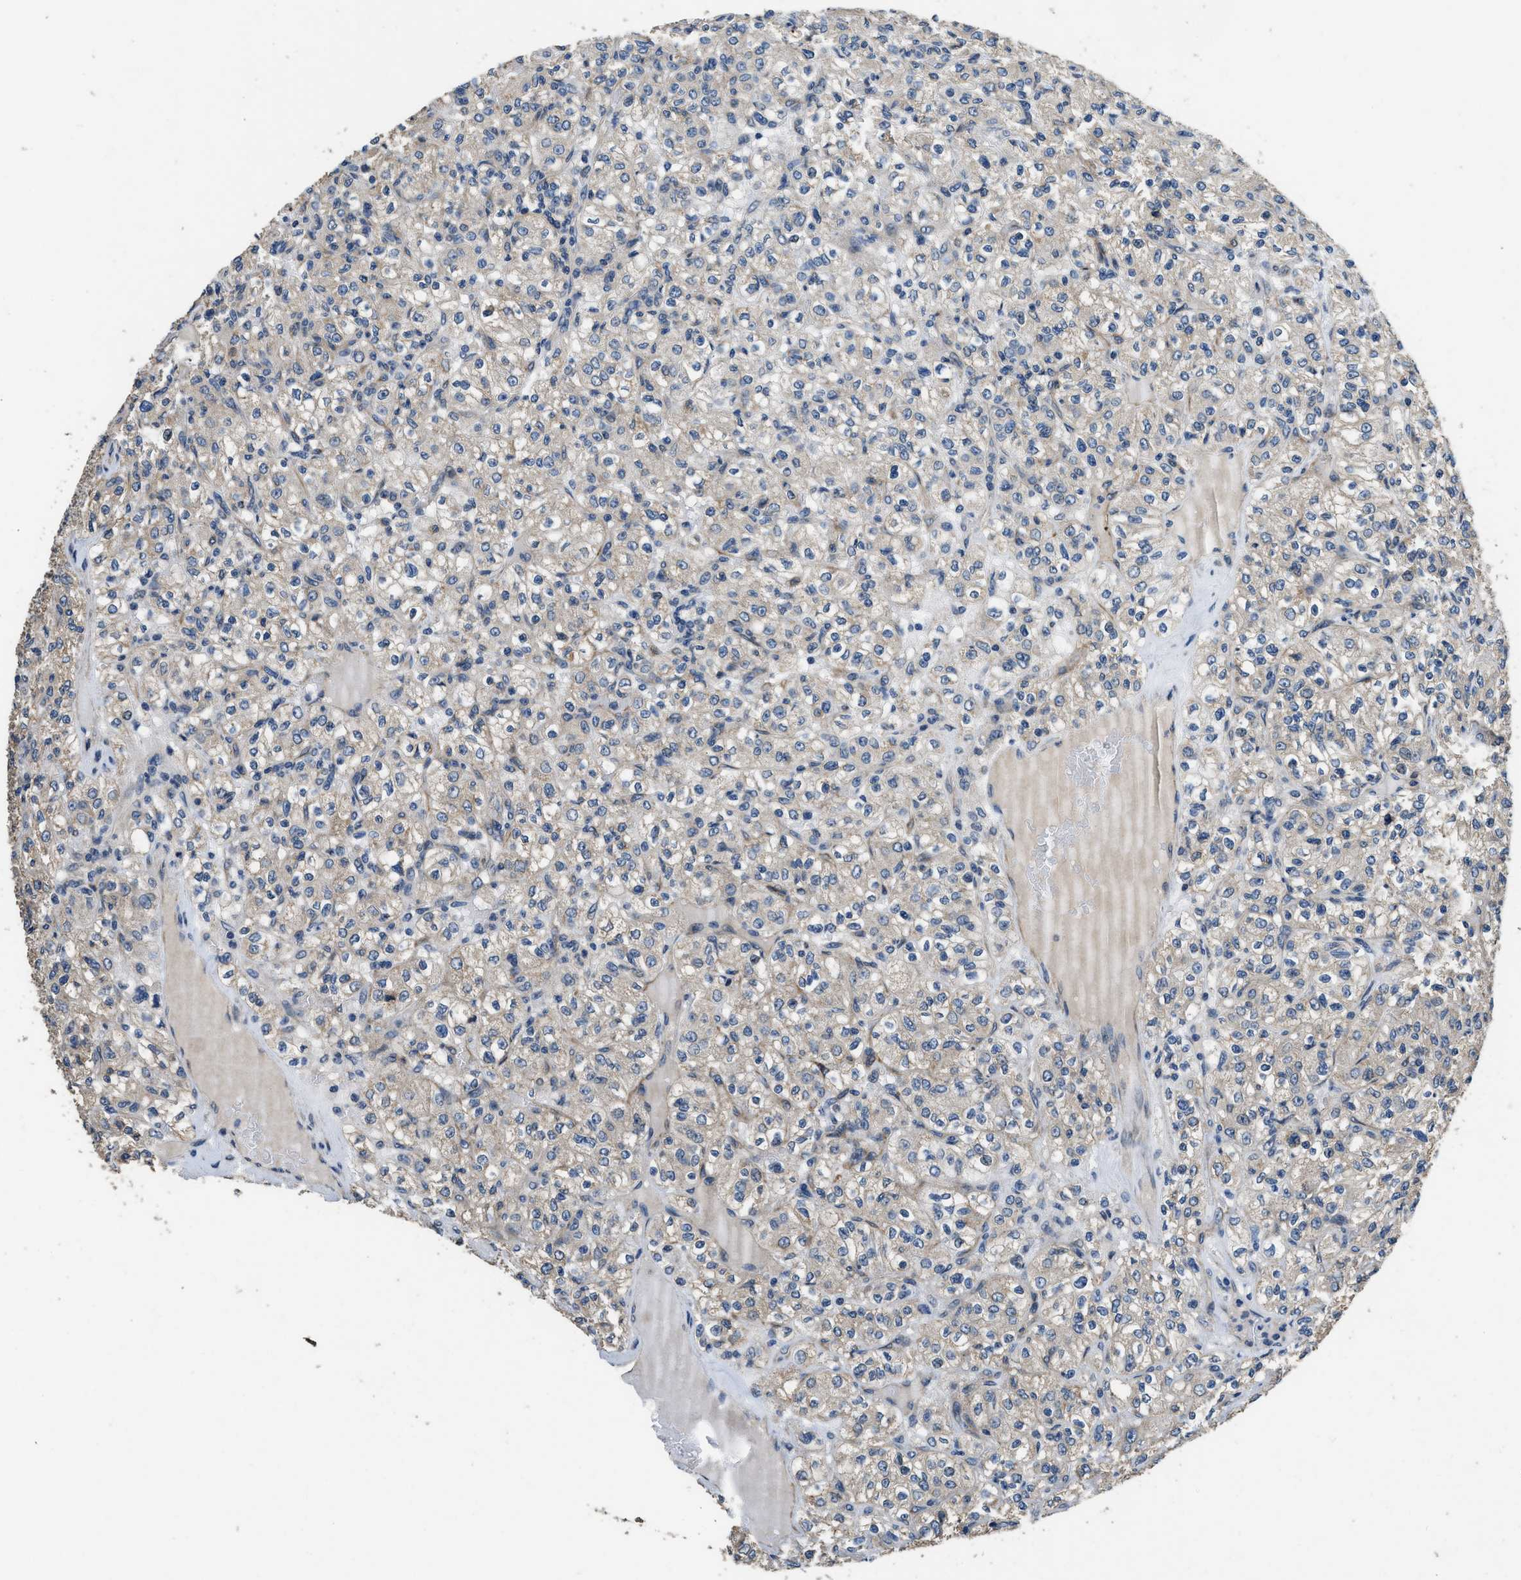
{"staining": {"intensity": "weak", "quantity": "<25%", "location": "cytoplasmic/membranous"}, "tissue": "renal cancer", "cell_type": "Tumor cells", "image_type": "cancer", "snomed": [{"axis": "morphology", "description": "Normal tissue, NOS"}, {"axis": "morphology", "description": "Adenocarcinoma, NOS"}, {"axis": "topography", "description": "Kidney"}], "caption": "This is a photomicrograph of immunohistochemistry staining of adenocarcinoma (renal), which shows no positivity in tumor cells.", "gene": "SSH2", "patient": {"sex": "female", "age": 72}}